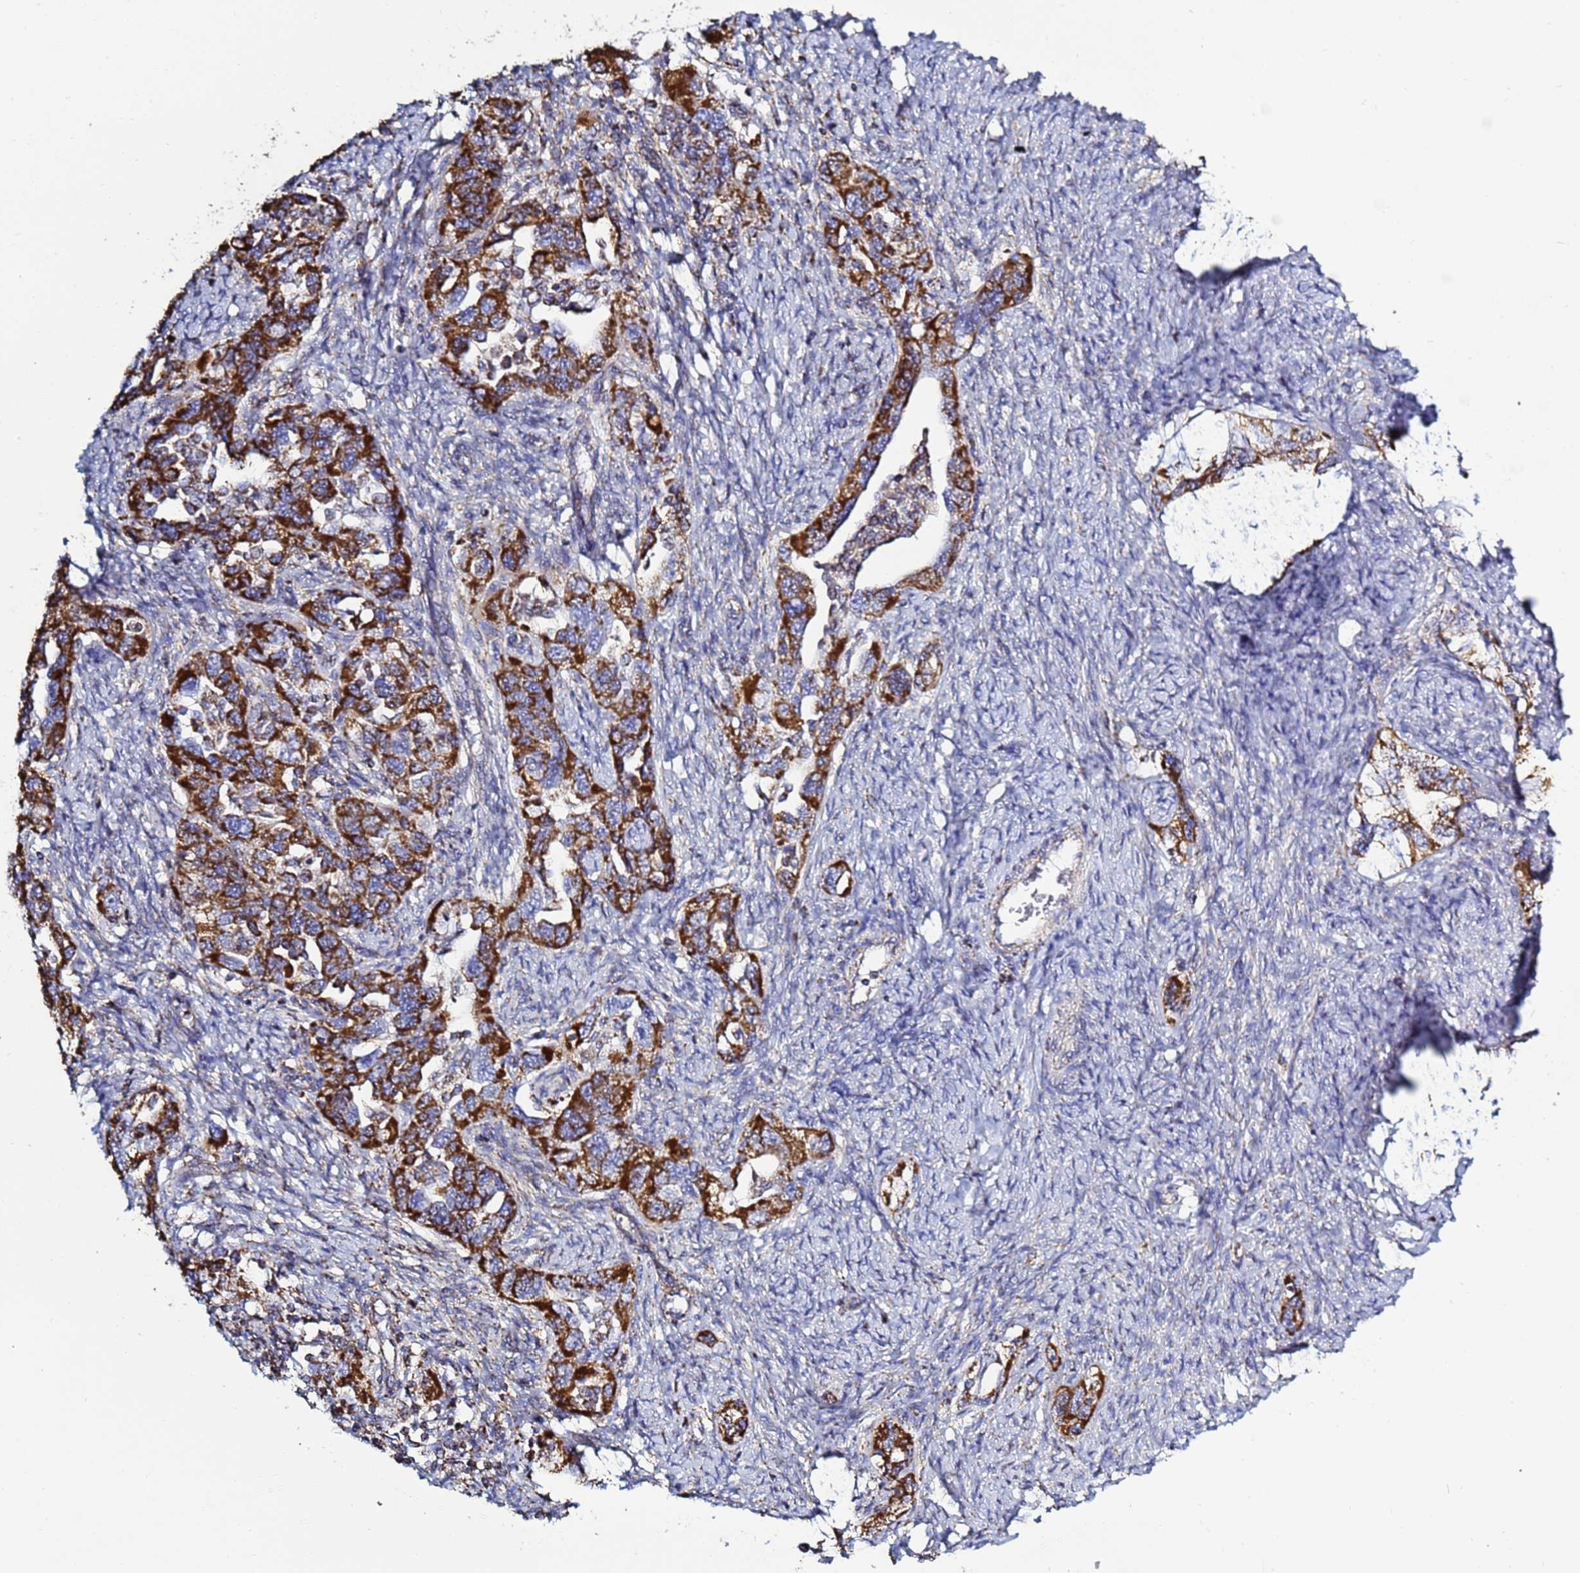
{"staining": {"intensity": "strong", "quantity": ">75%", "location": "cytoplasmic/membranous"}, "tissue": "ovarian cancer", "cell_type": "Tumor cells", "image_type": "cancer", "snomed": [{"axis": "morphology", "description": "Carcinoma, NOS"}, {"axis": "morphology", "description": "Cystadenocarcinoma, serous, NOS"}, {"axis": "topography", "description": "Ovary"}], "caption": "High-power microscopy captured an immunohistochemistry (IHC) image of ovarian carcinoma, revealing strong cytoplasmic/membranous expression in about >75% of tumor cells.", "gene": "COQ4", "patient": {"sex": "female", "age": 69}}